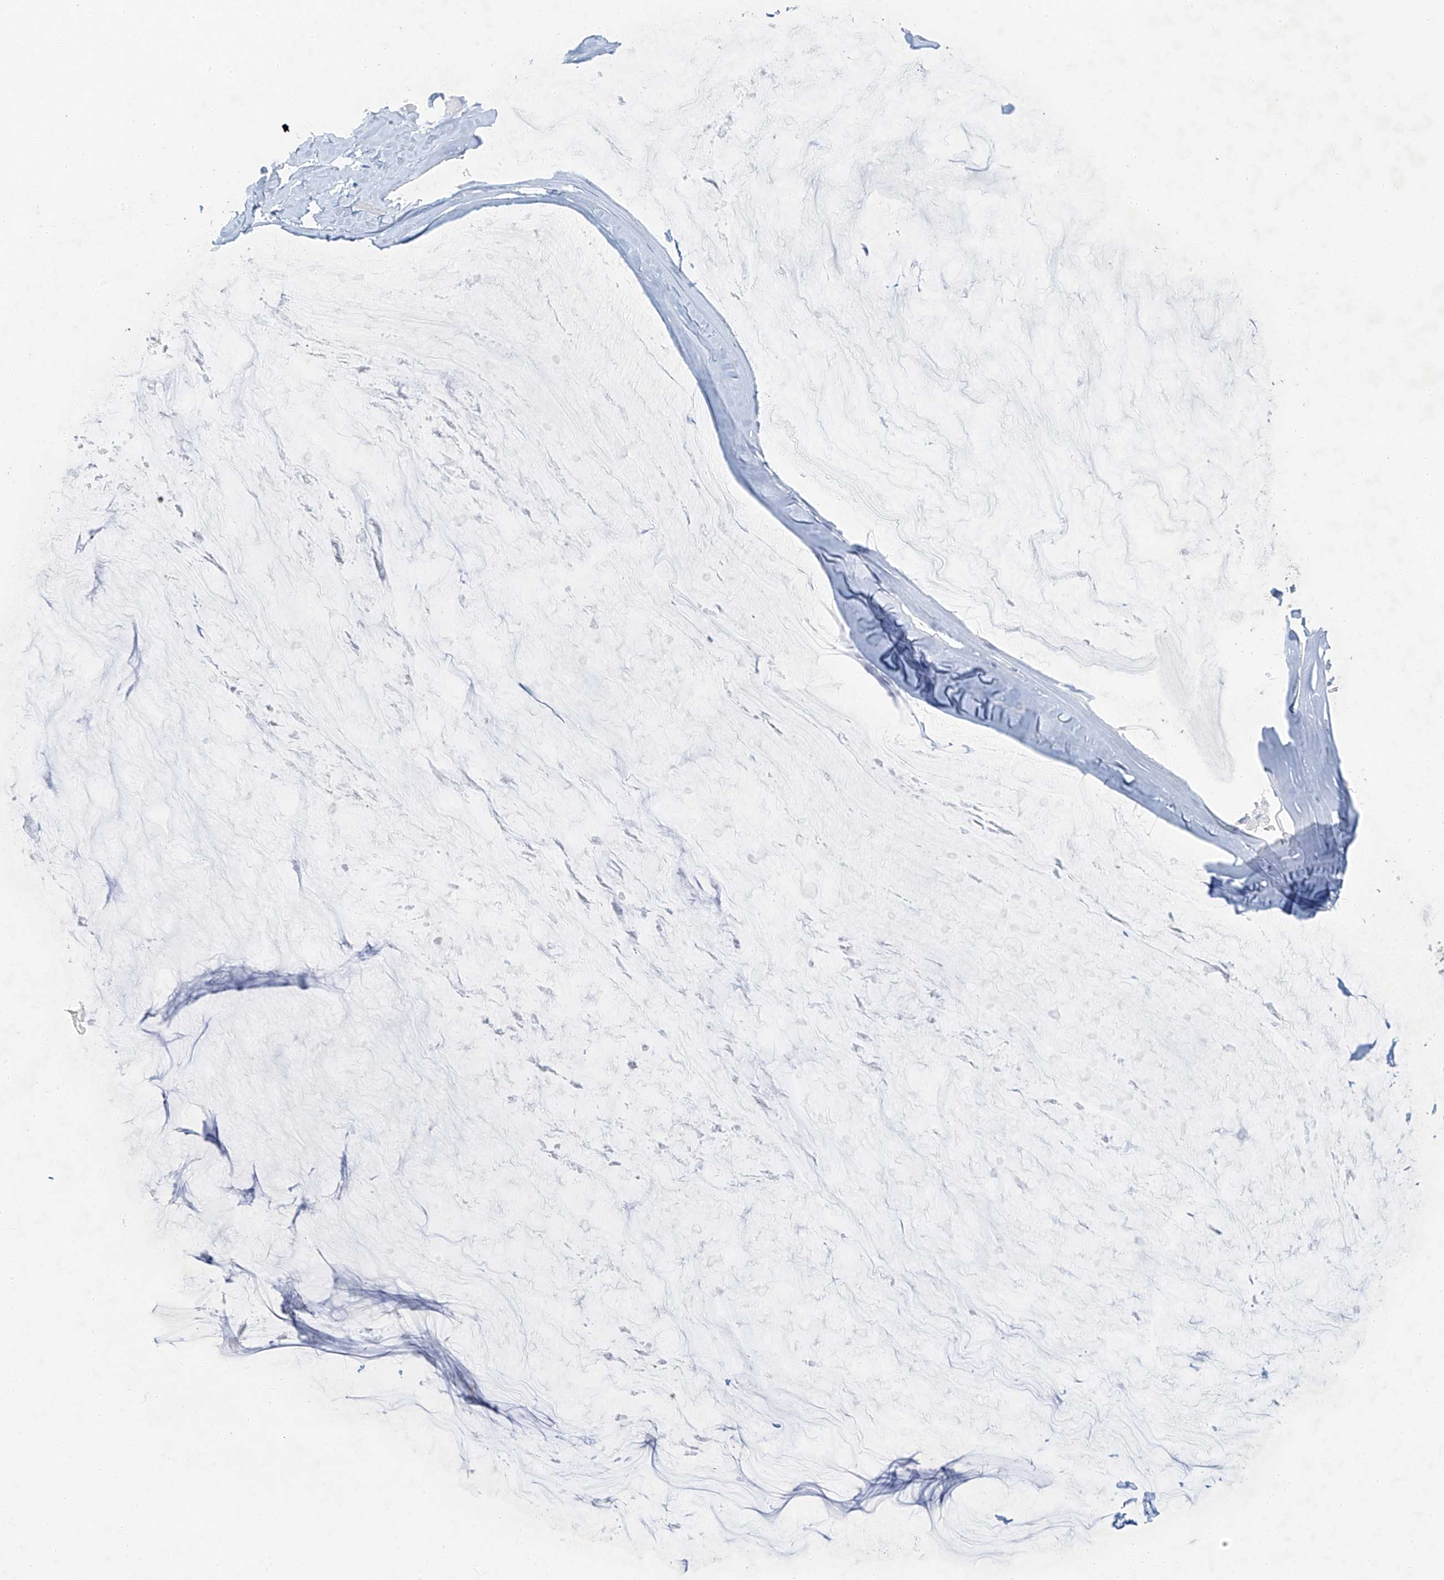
{"staining": {"intensity": "negative", "quantity": "none", "location": "none"}, "tissue": "ovarian cancer", "cell_type": "Tumor cells", "image_type": "cancer", "snomed": [{"axis": "morphology", "description": "Cystadenocarcinoma, mucinous, NOS"}, {"axis": "topography", "description": "Ovary"}], "caption": "High power microscopy image of an immunohistochemistry histopathology image of ovarian mucinous cystadenocarcinoma, revealing no significant staining in tumor cells. (Brightfield microscopy of DAB IHC at high magnification).", "gene": "C1orf87", "patient": {"sex": "female", "age": 39}}